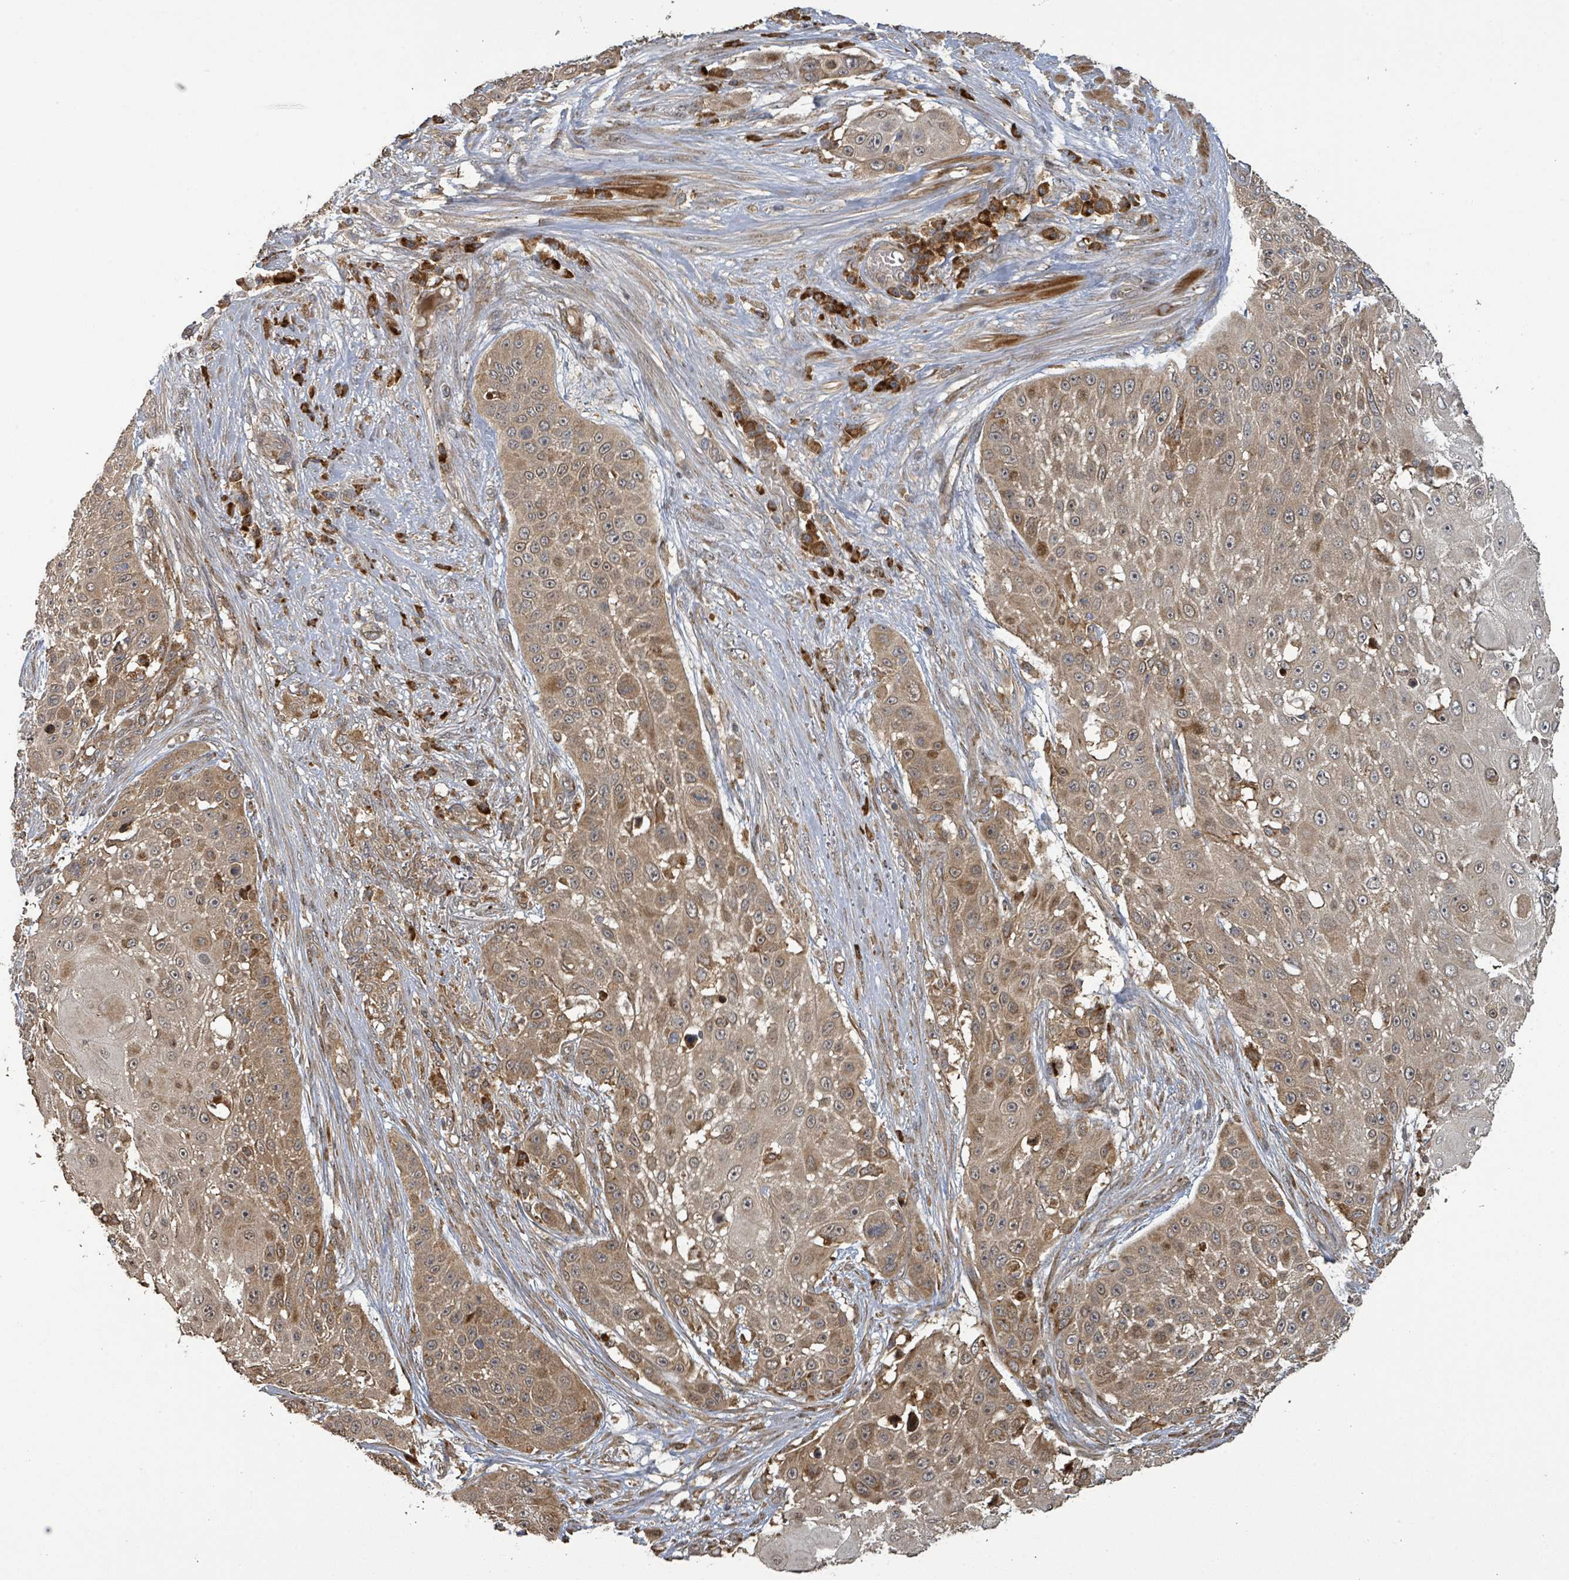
{"staining": {"intensity": "moderate", "quantity": ">75%", "location": "cytoplasmic/membranous"}, "tissue": "skin cancer", "cell_type": "Tumor cells", "image_type": "cancer", "snomed": [{"axis": "morphology", "description": "Squamous cell carcinoma, NOS"}, {"axis": "topography", "description": "Skin"}], "caption": "Immunohistochemical staining of human squamous cell carcinoma (skin) demonstrates moderate cytoplasmic/membranous protein expression in approximately >75% of tumor cells.", "gene": "STARD4", "patient": {"sex": "female", "age": 86}}